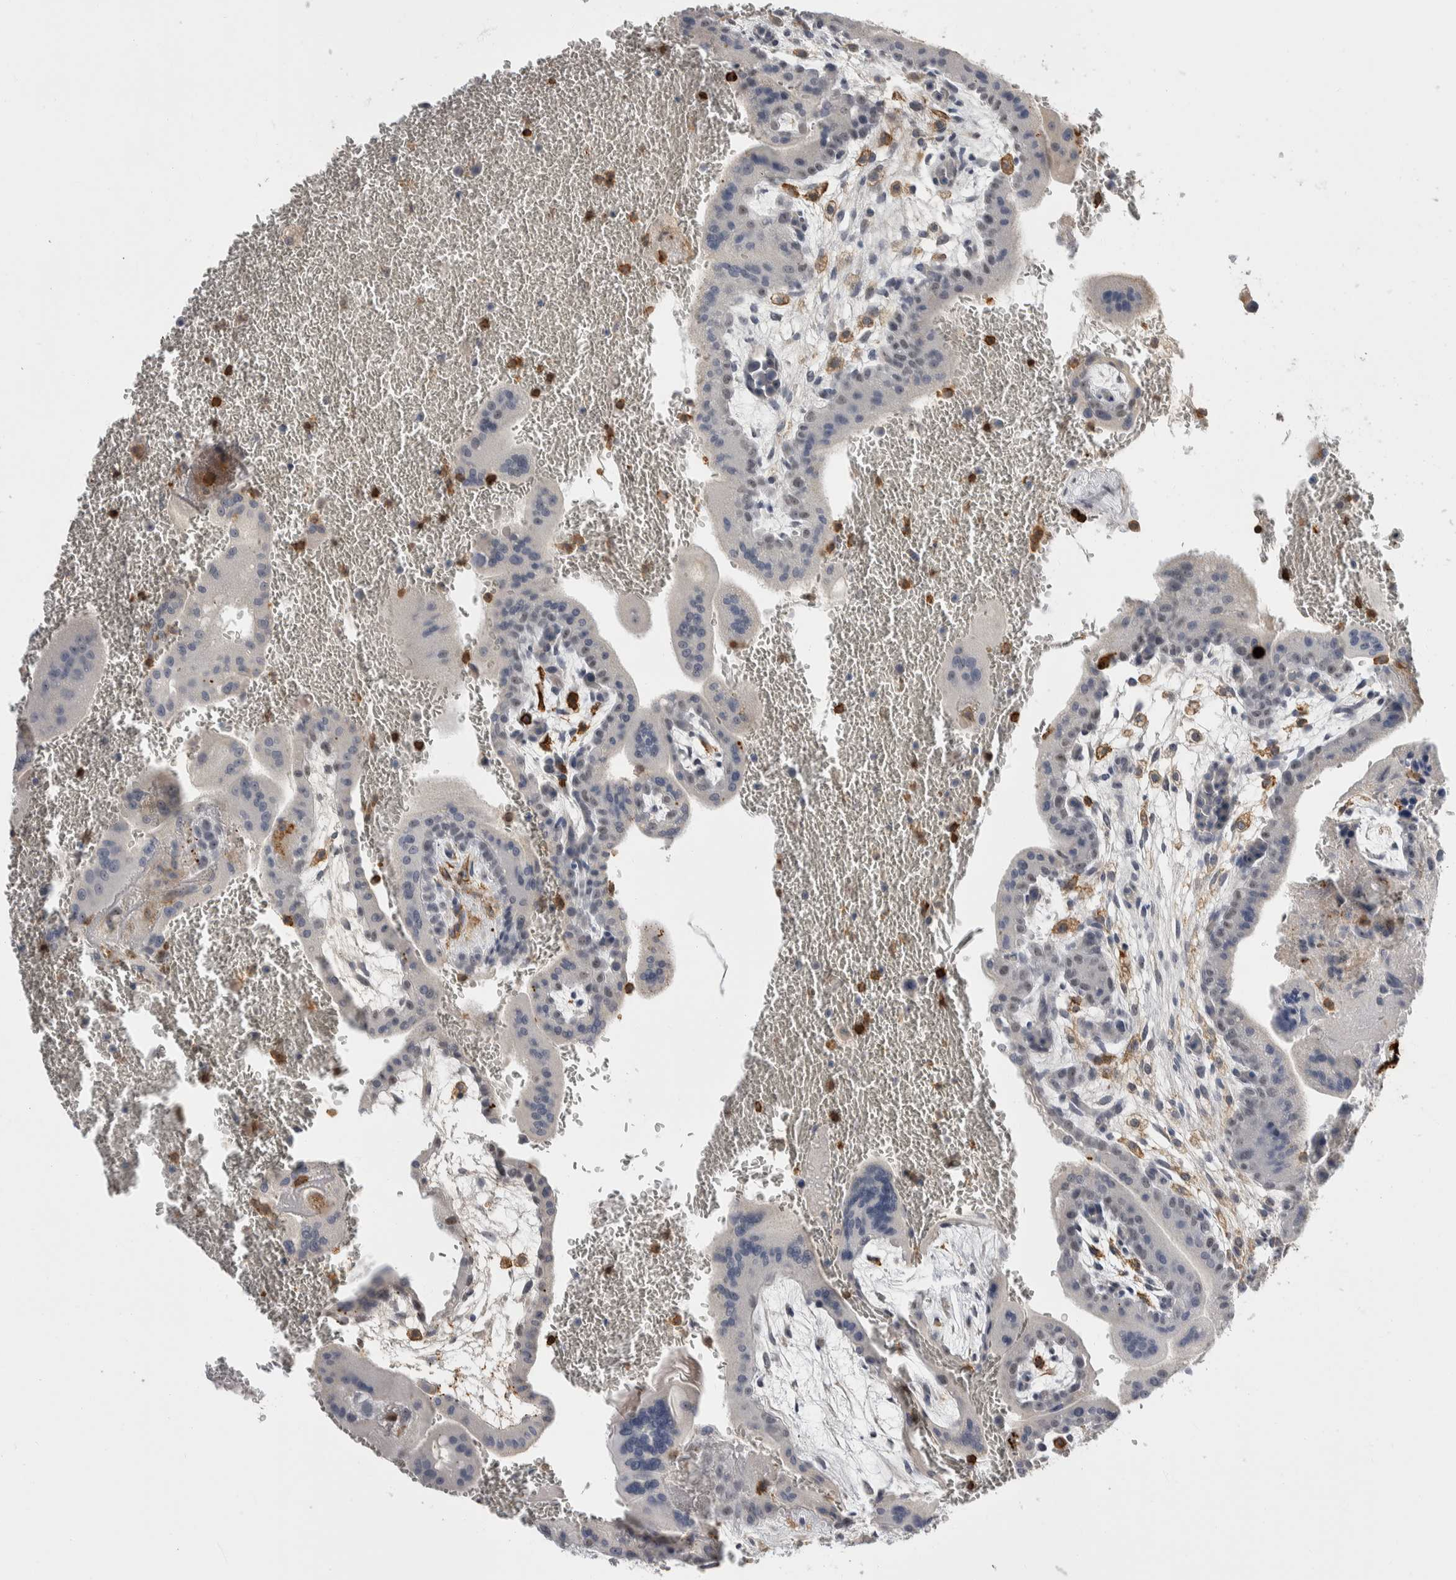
{"staining": {"intensity": "negative", "quantity": "none", "location": "none"}, "tissue": "placenta", "cell_type": "Decidual cells", "image_type": "normal", "snomed": [{"axis": "morphology", "description": "Normal tissue, NOS"}, {"axis": "topography", "description": "Placenta"}], "caption": "Immunohistochemistry micrograph of benign human placenta stained for a protein (brown), which shows no positivity in decidual cells.", "gene": "CEP295NL", "patient": {"sex": "female", "age": 35}}